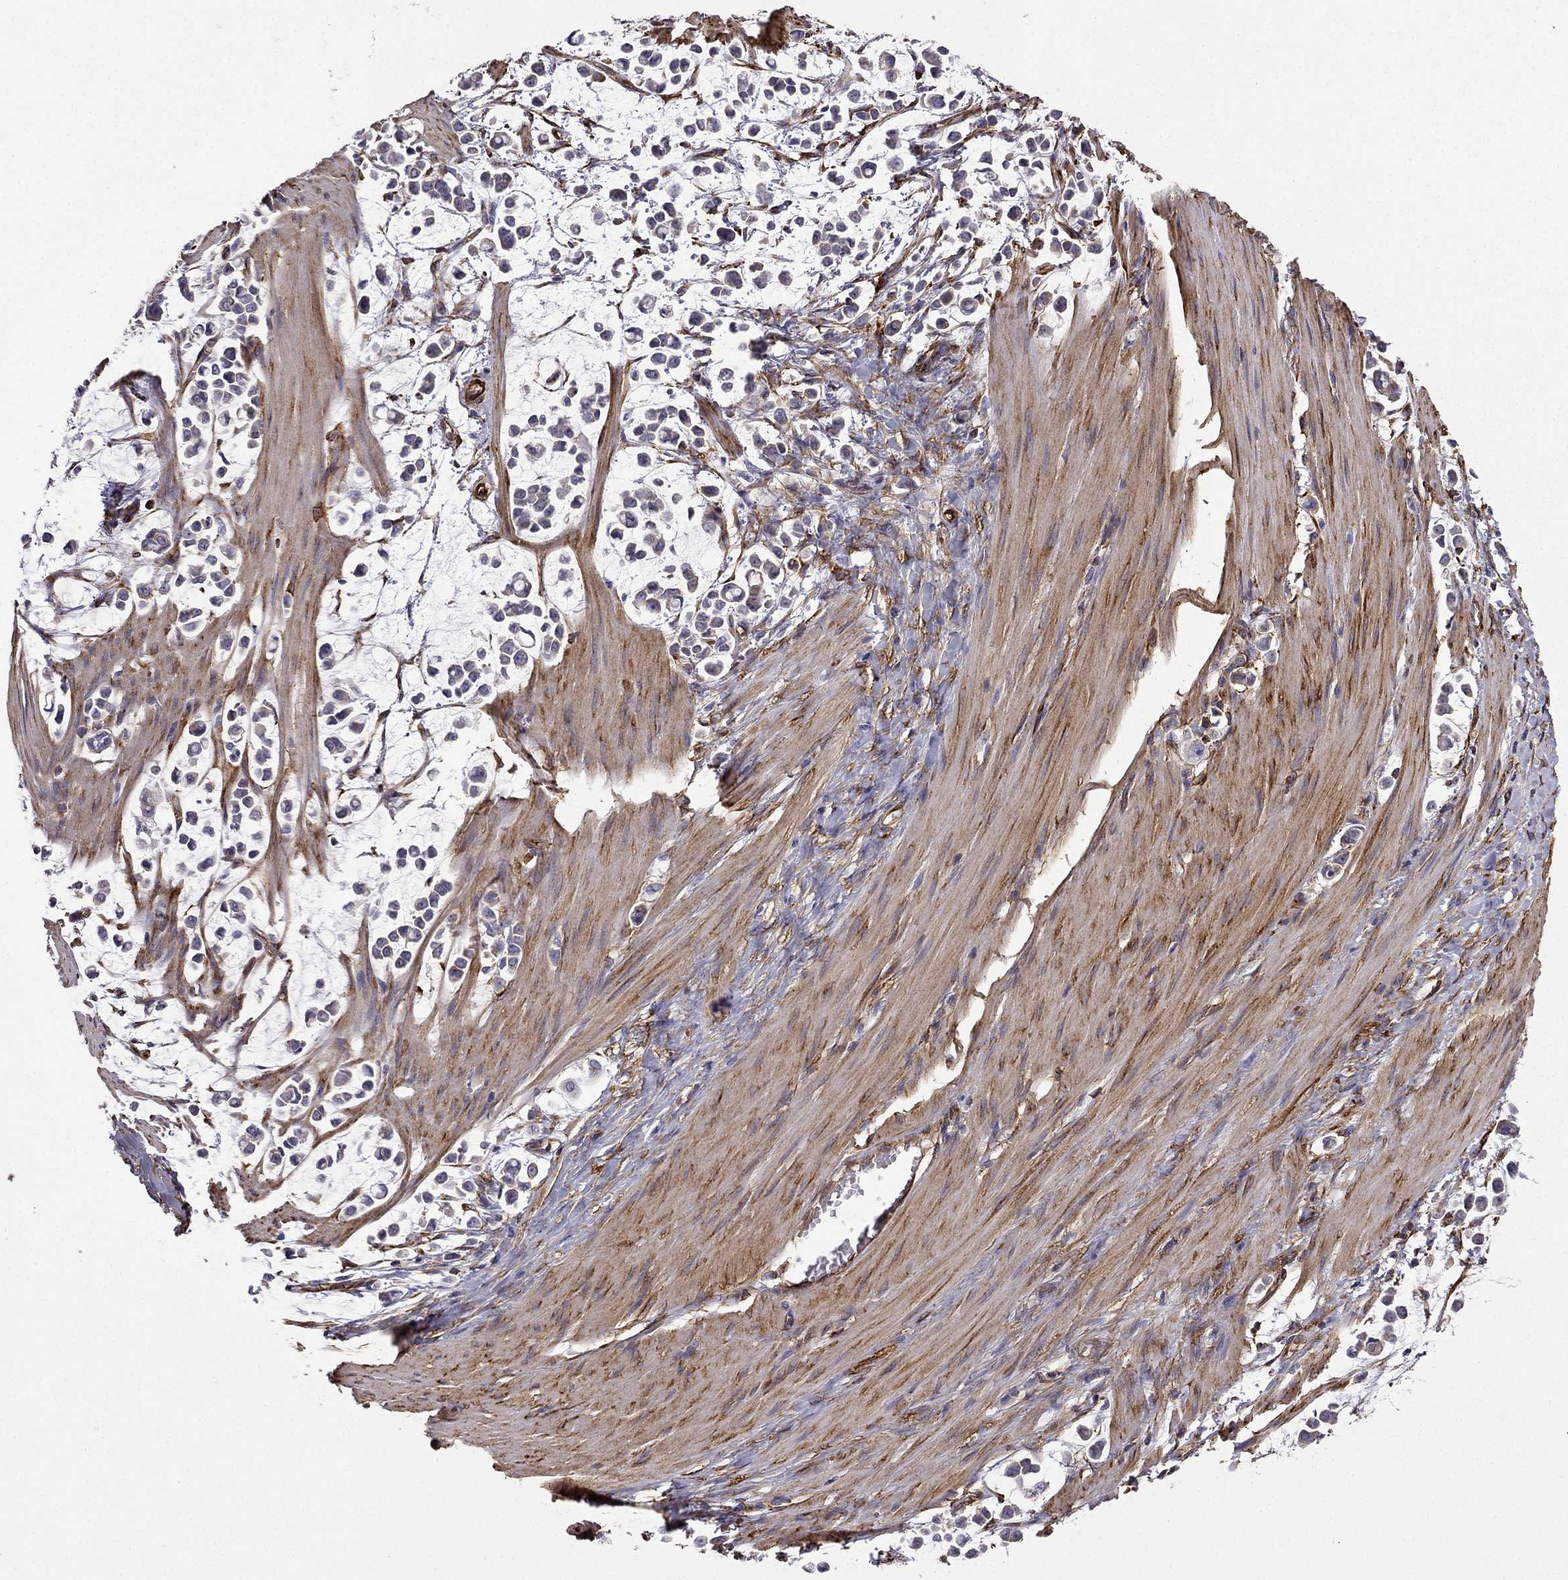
{"staining": {"intensity": "negative", "quantity": "none", "location": "none"}, "tissue": "stomach cancer", "cell_type": "Tumor cells", "image_type": "cancer", "snomed": [{"axis": "morphology", "description": "Adenocarcinoma, NOS"}, {"axis": "topography", "description": "Stomach"}], "caption": "Immunohistochemistry of human stomach cancer shows no expression in tumor cells.", "gene": "MAP4", "patient": {"sex": "male", "age": 82}}